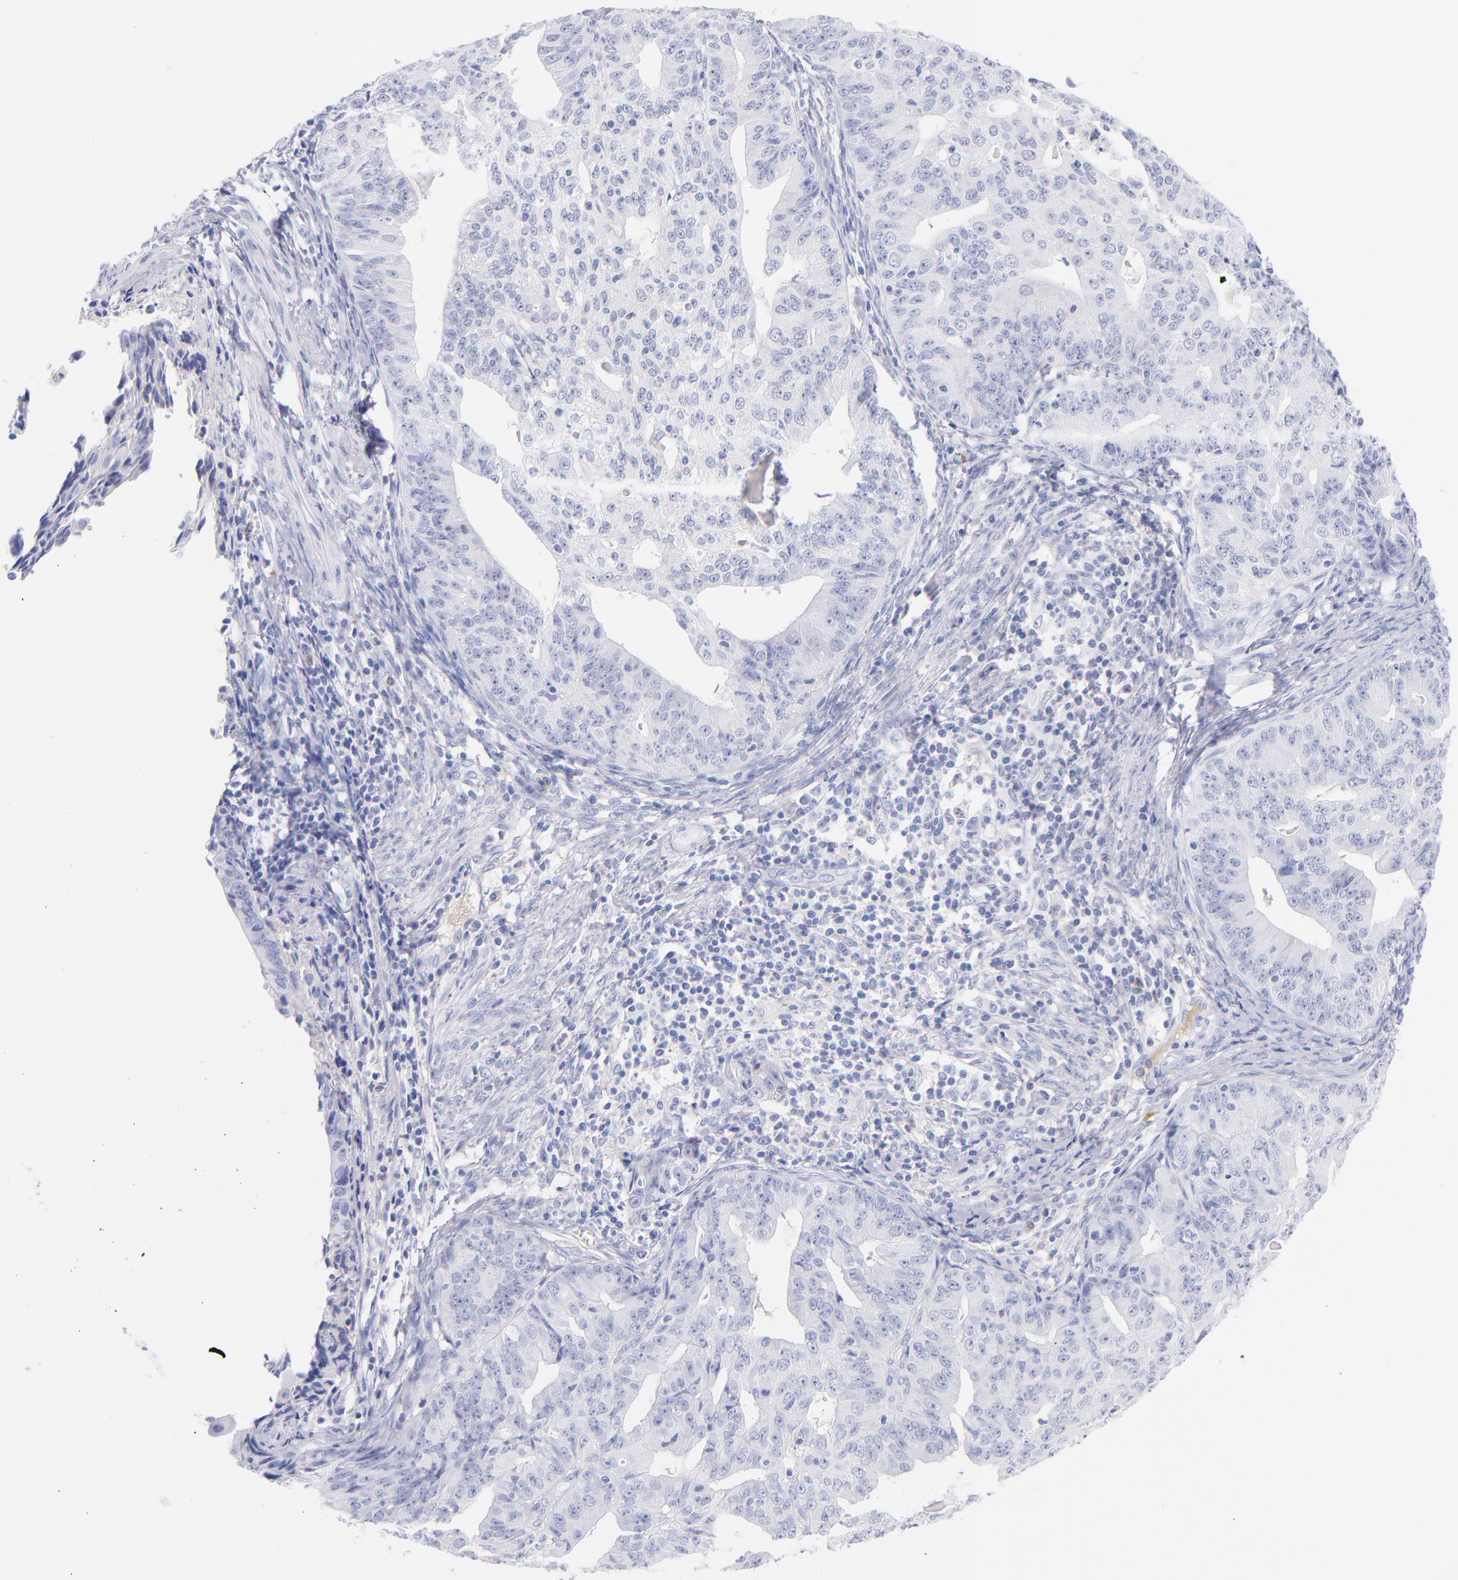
{"staining": {"intensity": "negative", "quantity": "none", "location": "none"}, "tissue": "endometrial cancer", "cell_type": "Tumor cells", "image_type": "cancer", "snomed": [{"axis": "morphology", "description": "Adenocarcinoma, NOS"}, {"axis": "topography", "description": "Endometrium"}], "caption": "This image is of endometrial adenocarcinoma stained with immunohistochemistry to label a protein in brown with the nuclei are counter-stained blue. There is no positivity in tumor cells.", "gene": "HP", "patient": {"sex": "female", "age": 56}}